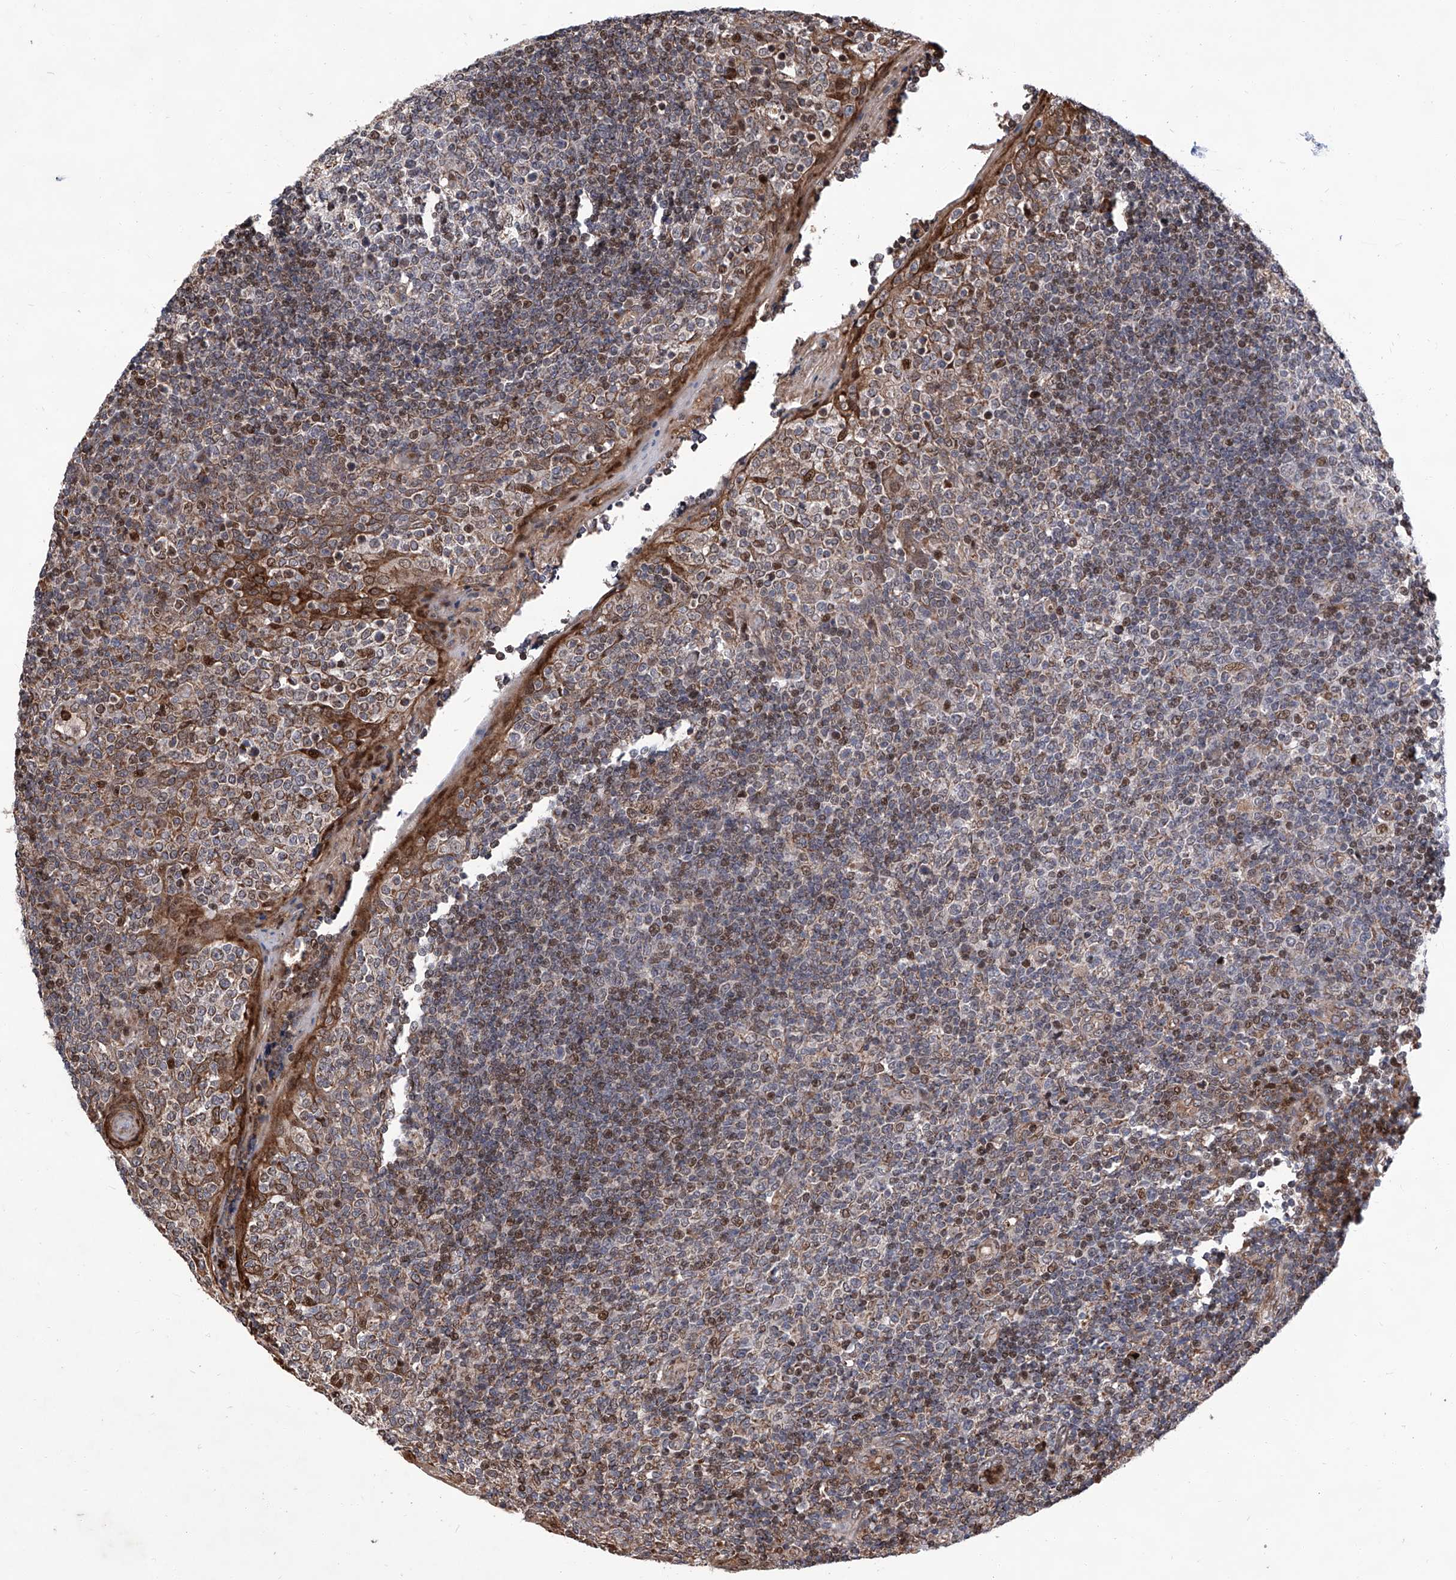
{"staining": {"intensity": "weak", "quantity": "<25%", "location": "nuclear"}, "tissue": "tonsil", "cell_type": "Germinal center cells", "image_type": "normal", "snomed": [{"axis": "morphology", "description": "Normal tissue, NOS"}, {"axis": "topography", "description": "Tonsil"}], "caption": "DAB immunohistochemical staining of normal tonsil demonstrates no significant positivity in germinal center cells. (Brightfield microscopy of DAB immunohistochemistry at high magnification).", "gene": "FARP2", "patient": {"sex": "female", "age": 19}}